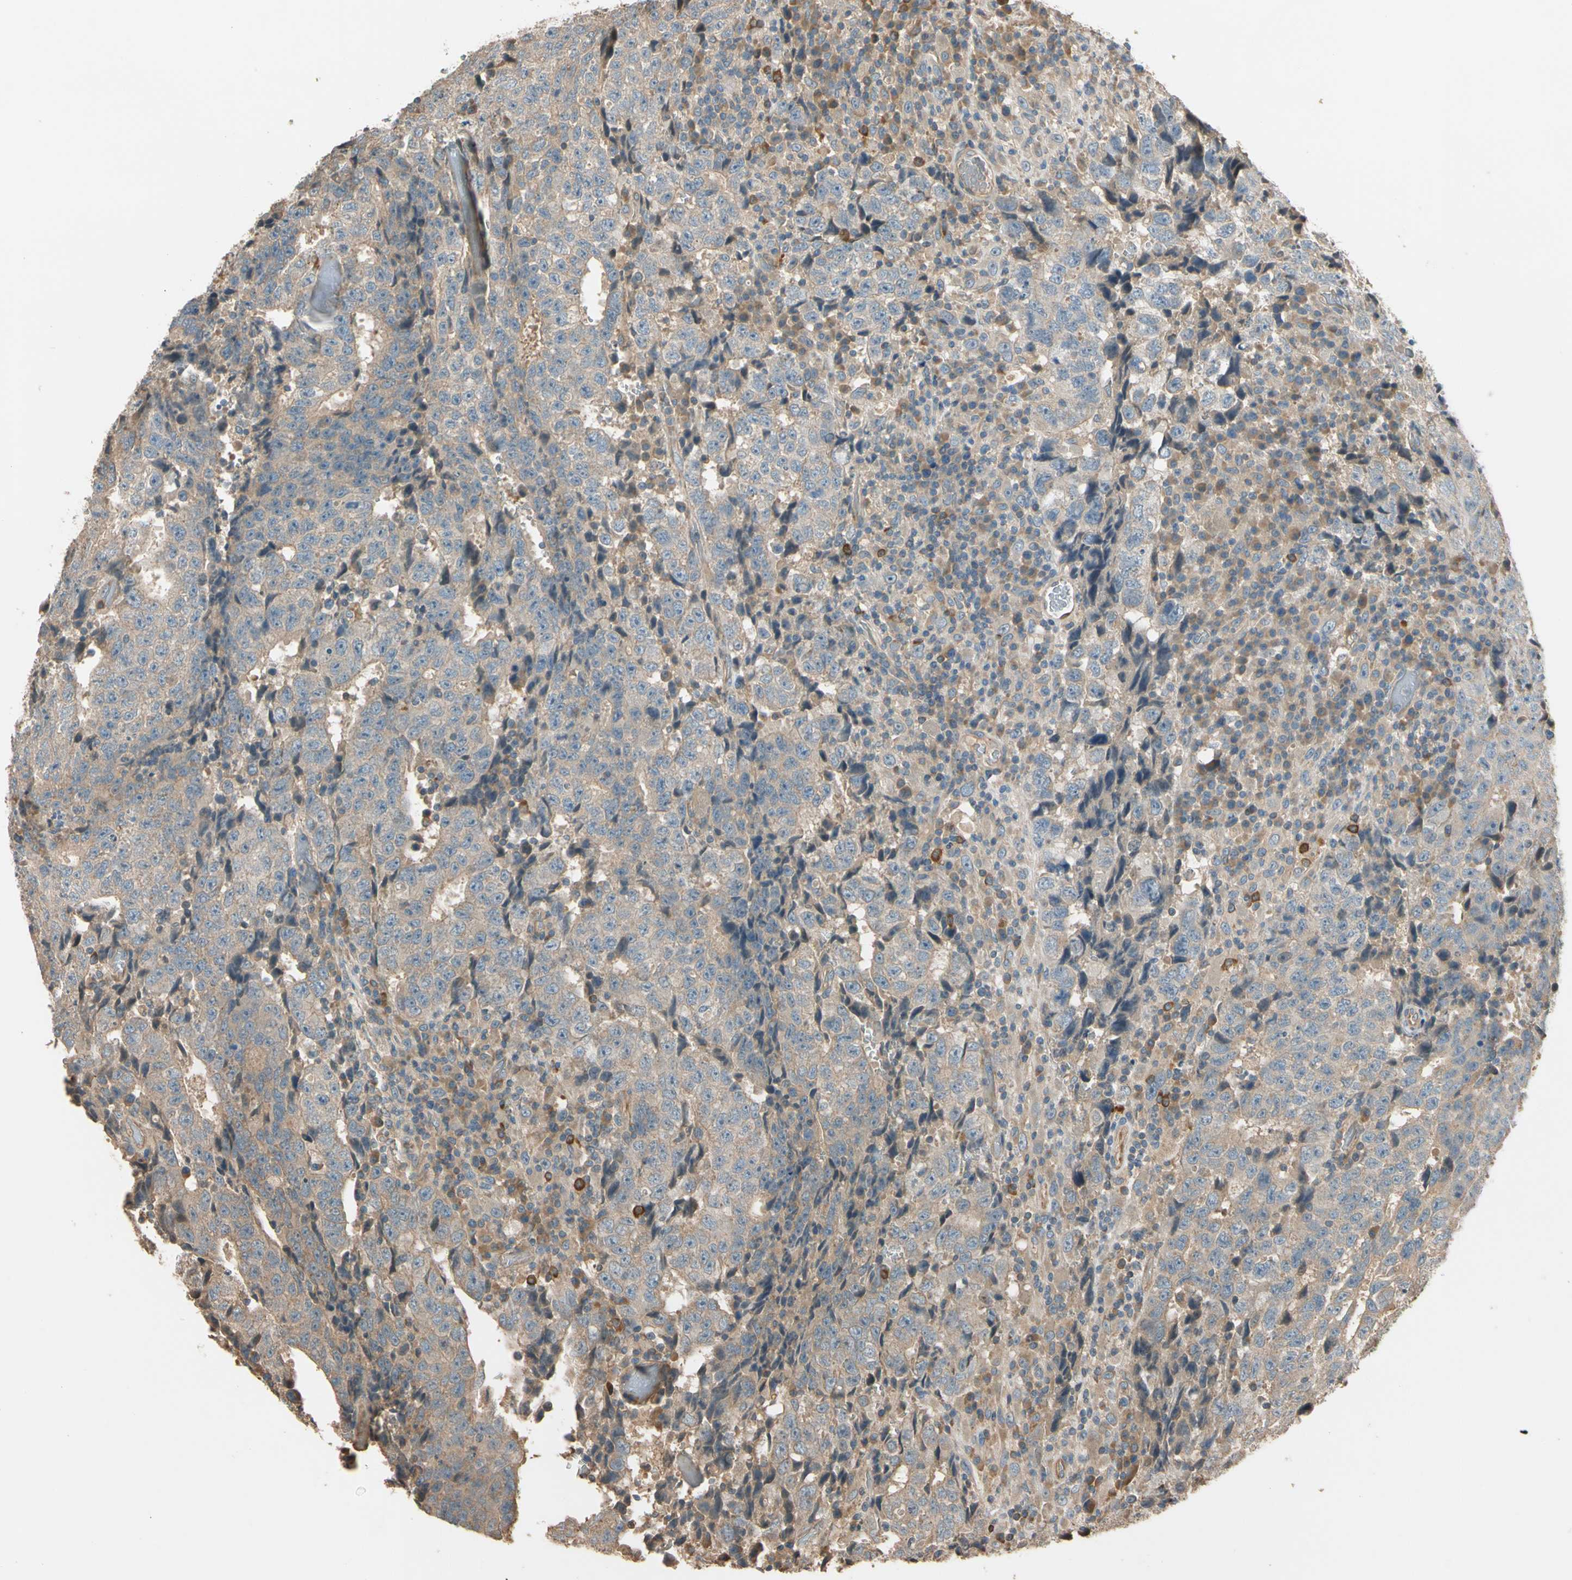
{"staining": {"intensity": "negative", "quantity": "none", "location": "none"}, "tissue": "testis cancer", "cell_type": "Tumor cells", "image_type": "cancer", "snomed": [{"axis": "morphology", "description": "Necrosis, NOS"}, {"axis": "morphology", "description": "Carcinoma, Embryonal, NOS"}, {"axis": "topography", "description": "Testis"}], "caption": "Tumor cells show no significant positivity in testis cancer (embryonal carcinoma). (DAB IHC with hematoxylin counter stain).", "gene": "TNFRSF21", "patient": {"sex": "male", "age": 19}}